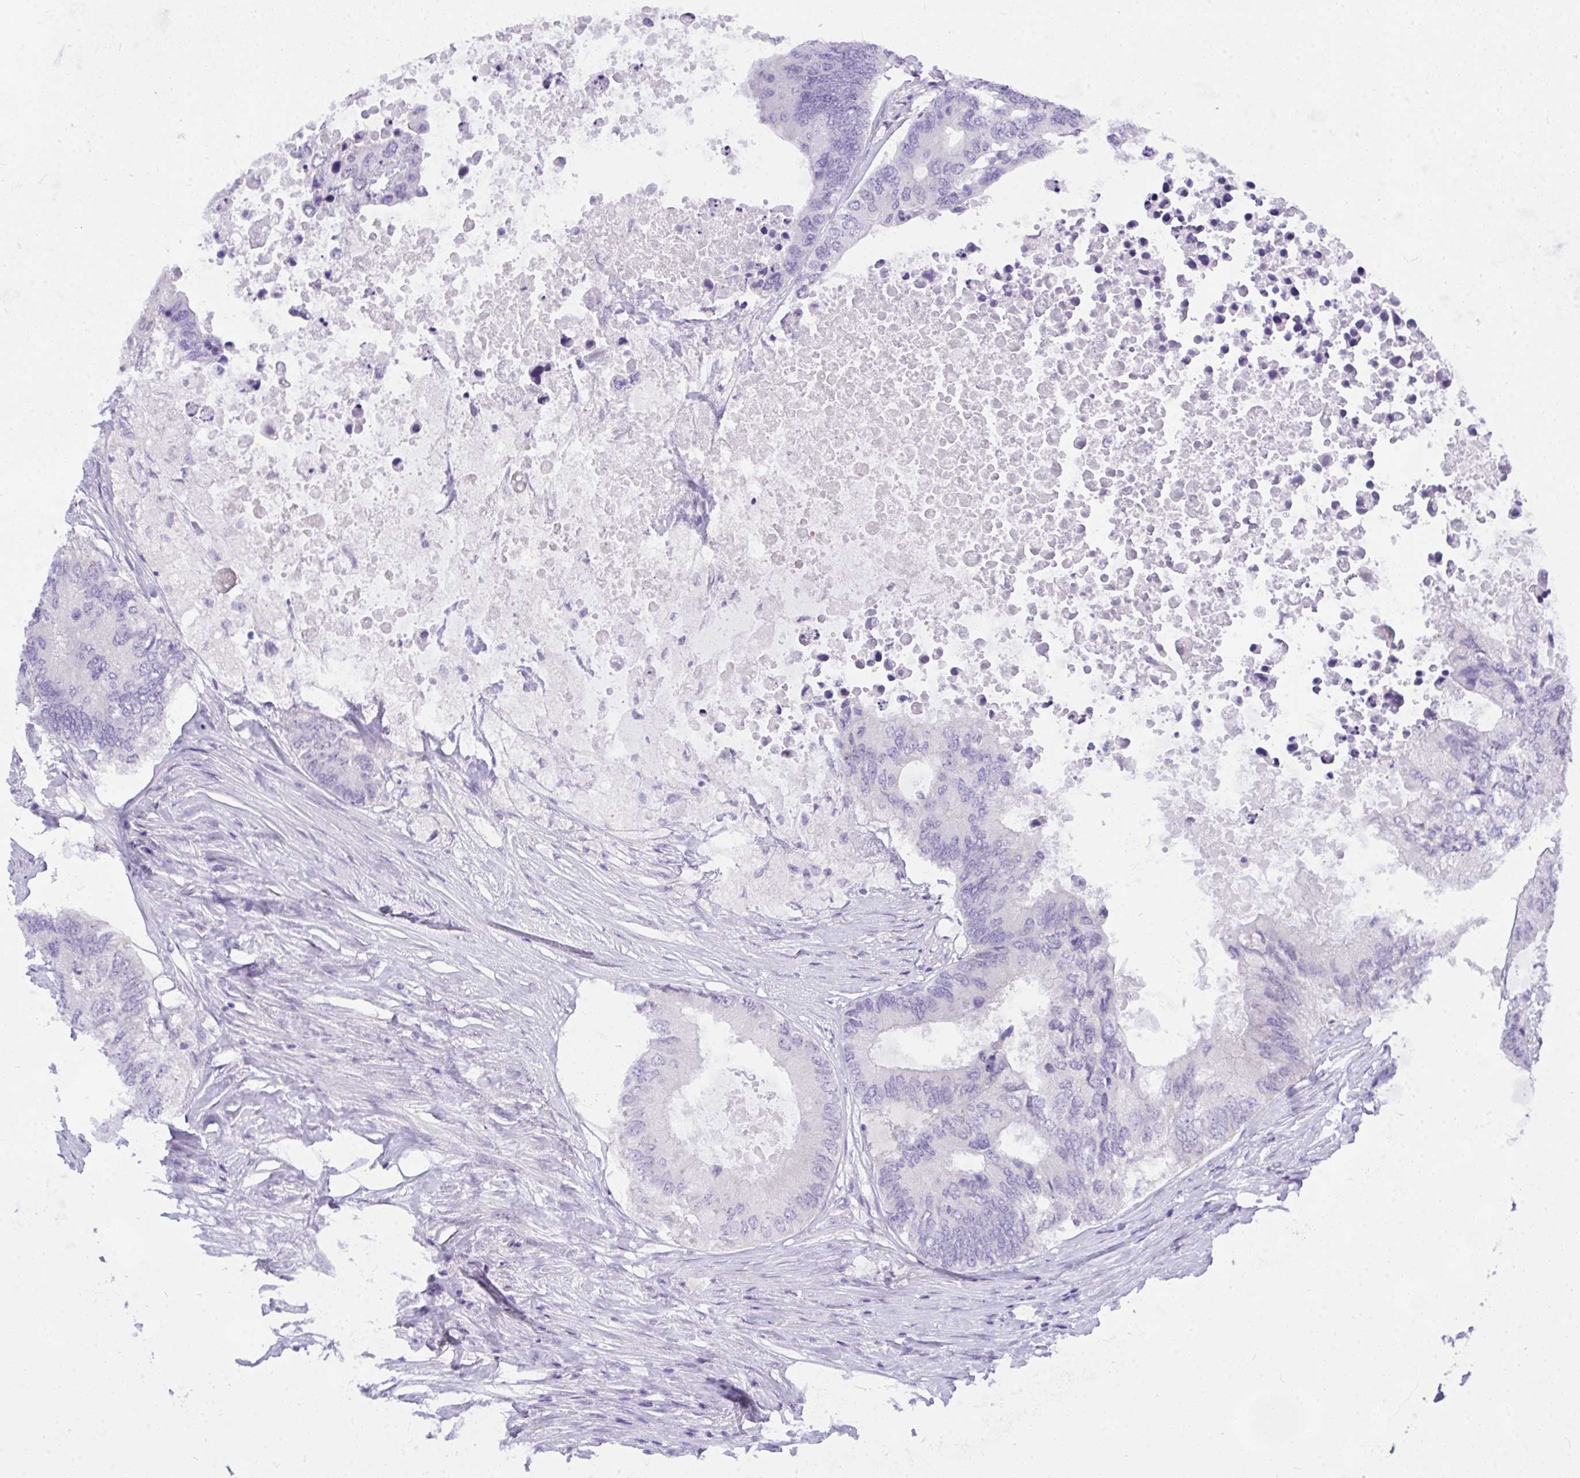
{"staining": {"intensity": "negative", "quantity": "none", "location": "none"}, "tissue": "colorectal cancer", "cell_type": "Tumor cells", "image_type": "cancer", "snomed": [{"axis": "morphology", "description": "Adenocarcinoma, NOS"}, {"axis": "topography", "description": "Colon"}], "caption": "IHC of colorectal adenocarcinoma reveals no positivity in tumor cells. (DAB IHC with hematoxylin counter stain).", "gene": "NFXL1", "patient": {"sex": "male", "age": 71}}